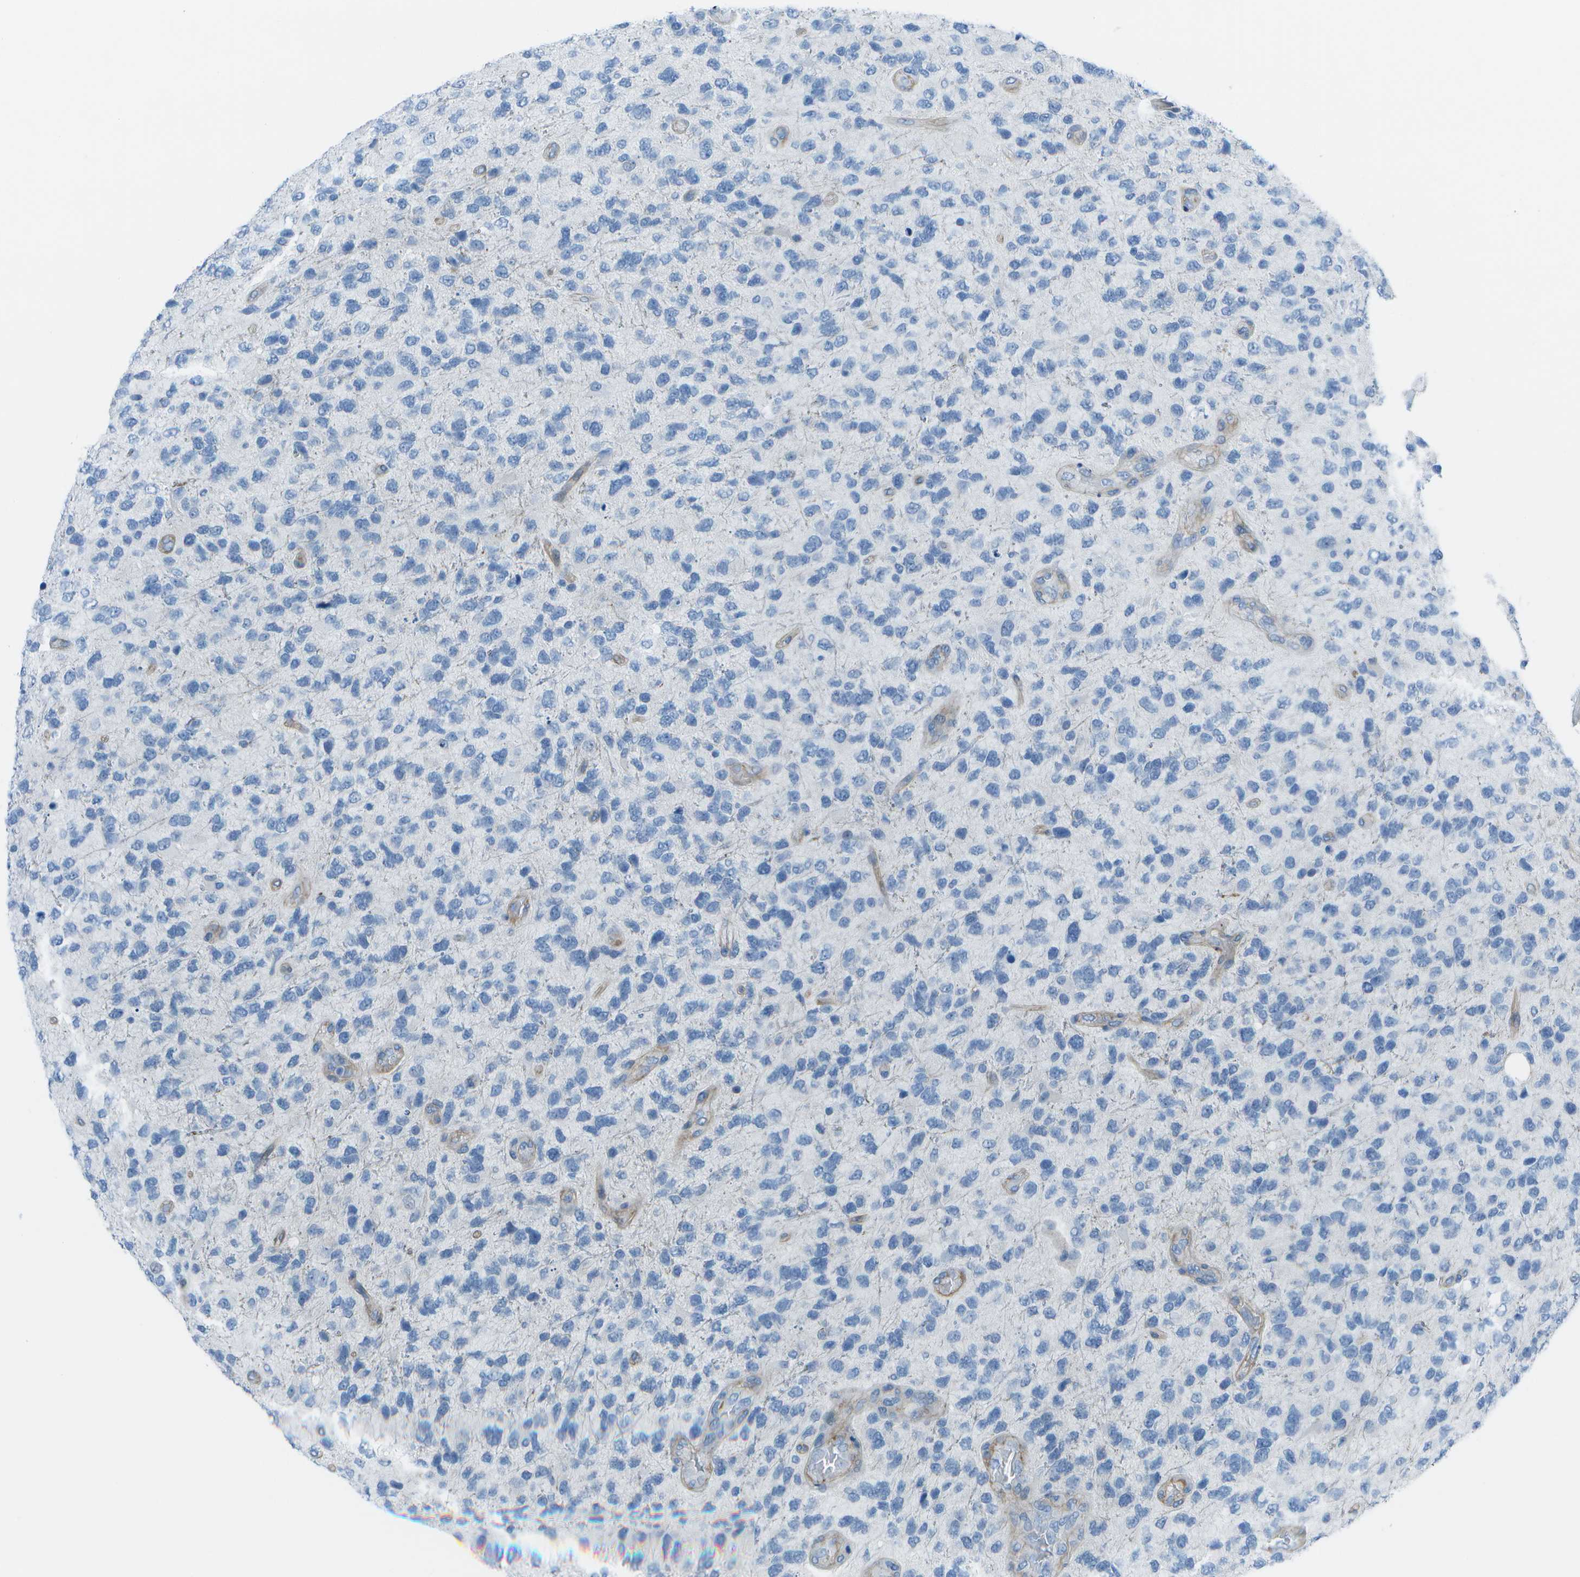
{"staining": {"intensity": "negative", "quantity": "none", "location": "none"}, "tissue": "glioma", "cell_type": "Tumor cells", "image_type": "cancer", "snomed": [{"axis": "morphology", "description": "Glioma, malignant, High grade"}, {"axis": "topography", "description": "Brain"}], "caption": "High magnification brightfield microscopy of glioma stained with DAB (brown) and counterstained with hematoxylin (blue): tumor cells show no significant positivity.", "gene": "SORBS3", "patient": {"sex": "female", "age": 58}}